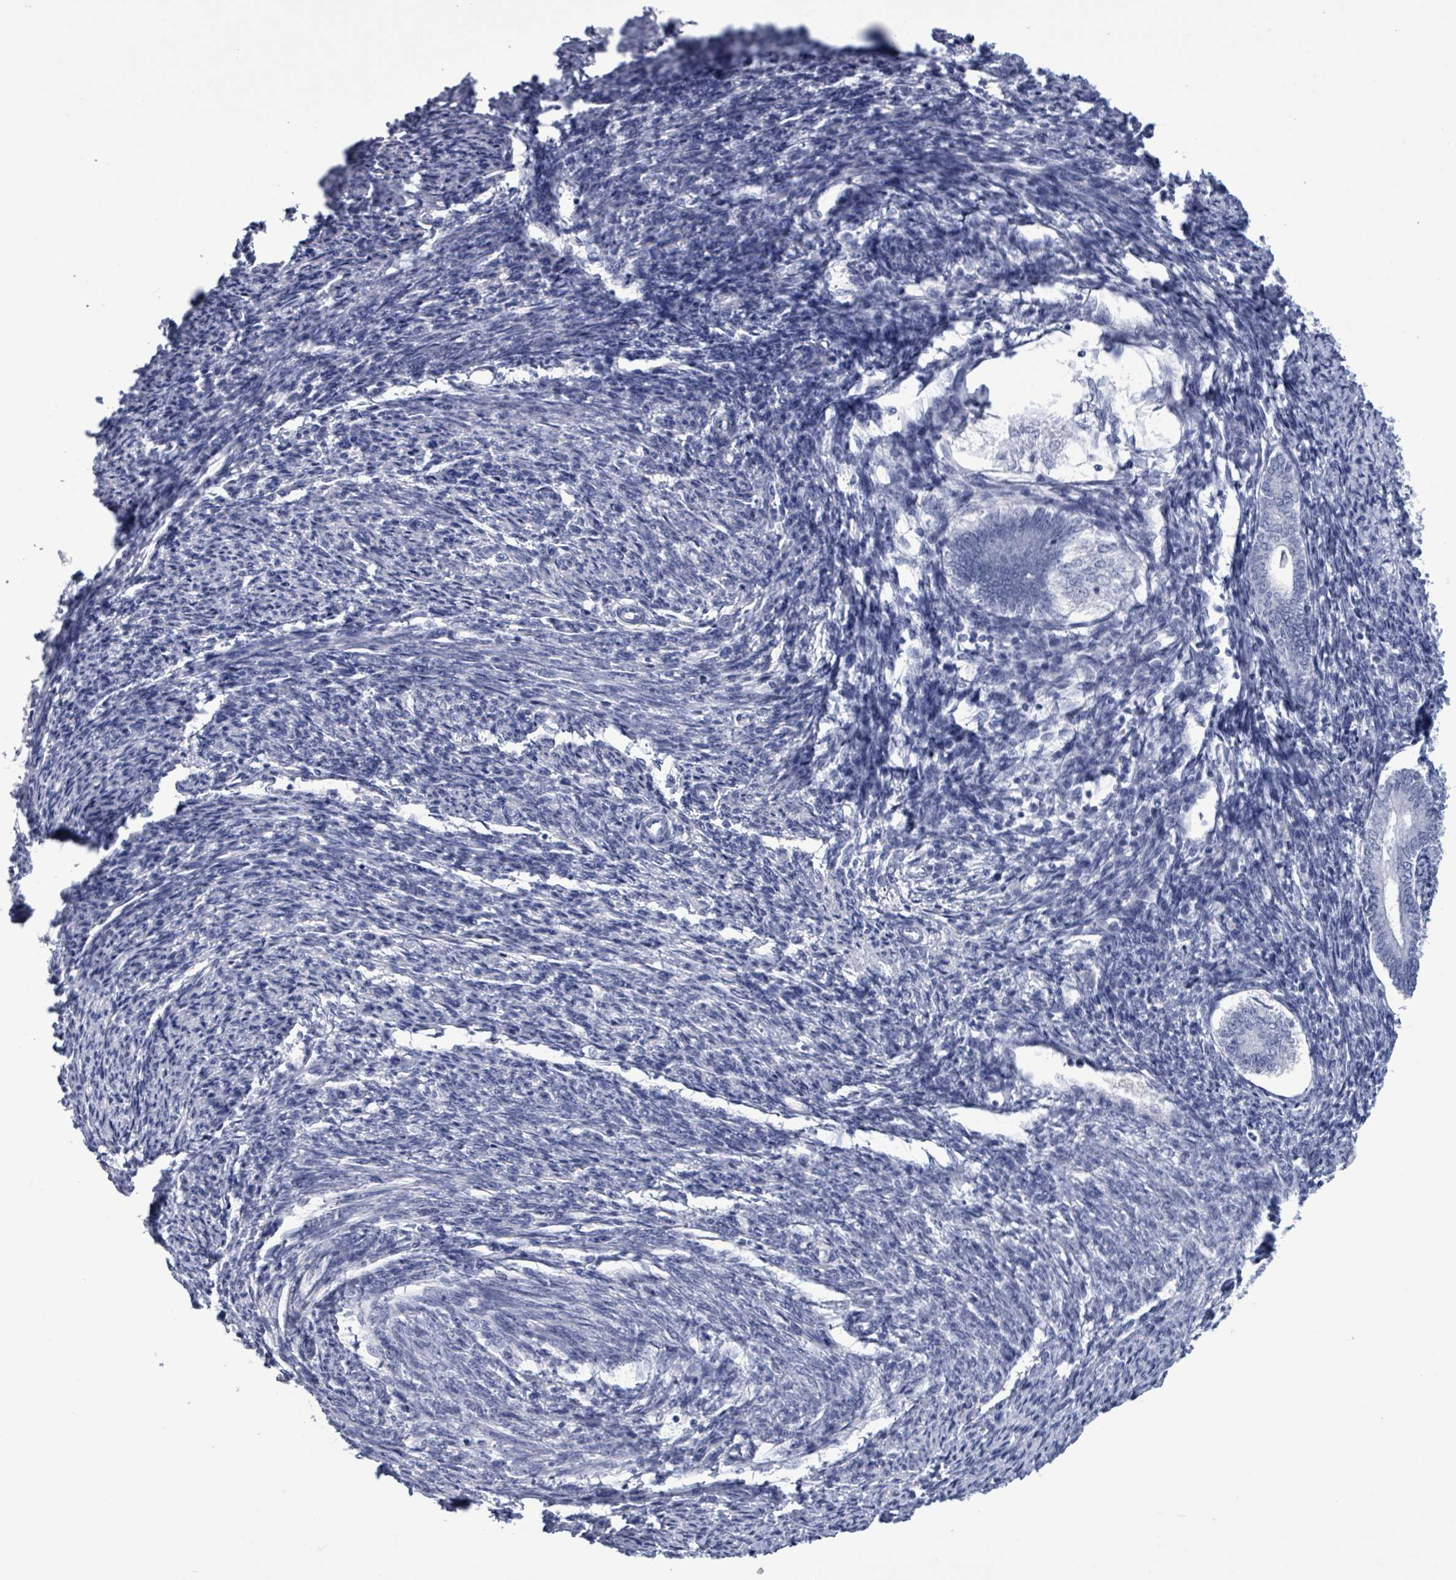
{"staining": {"intensity": "negative", "quantity": "none", "location": "none"}, "tissue": "smooth muscle", "cell_type": "Smooth muscle cells", "image_type": "normal", "snomed": [{"axis": "morphology", "description": "Normal tissue, NOS"}, {"axis": "topography", "description": "Smooth muscle"}, {"axis": "topography", "description": "Uterus"}], "caption": "This is a histopathology image of immunohistochemistry (IHC) staining of unremarkable smooth muscle, which shows no staining in smooth muscle cells. Brightfield microscopy of immunohistochemistry (IHC) stained with DAB (3,3'-diaminobenzidine) (brown) and hematoxylin (blue), captured at high magnification.", "gene": "NKX2", "patient": {"sex": "female", "age": 59}}